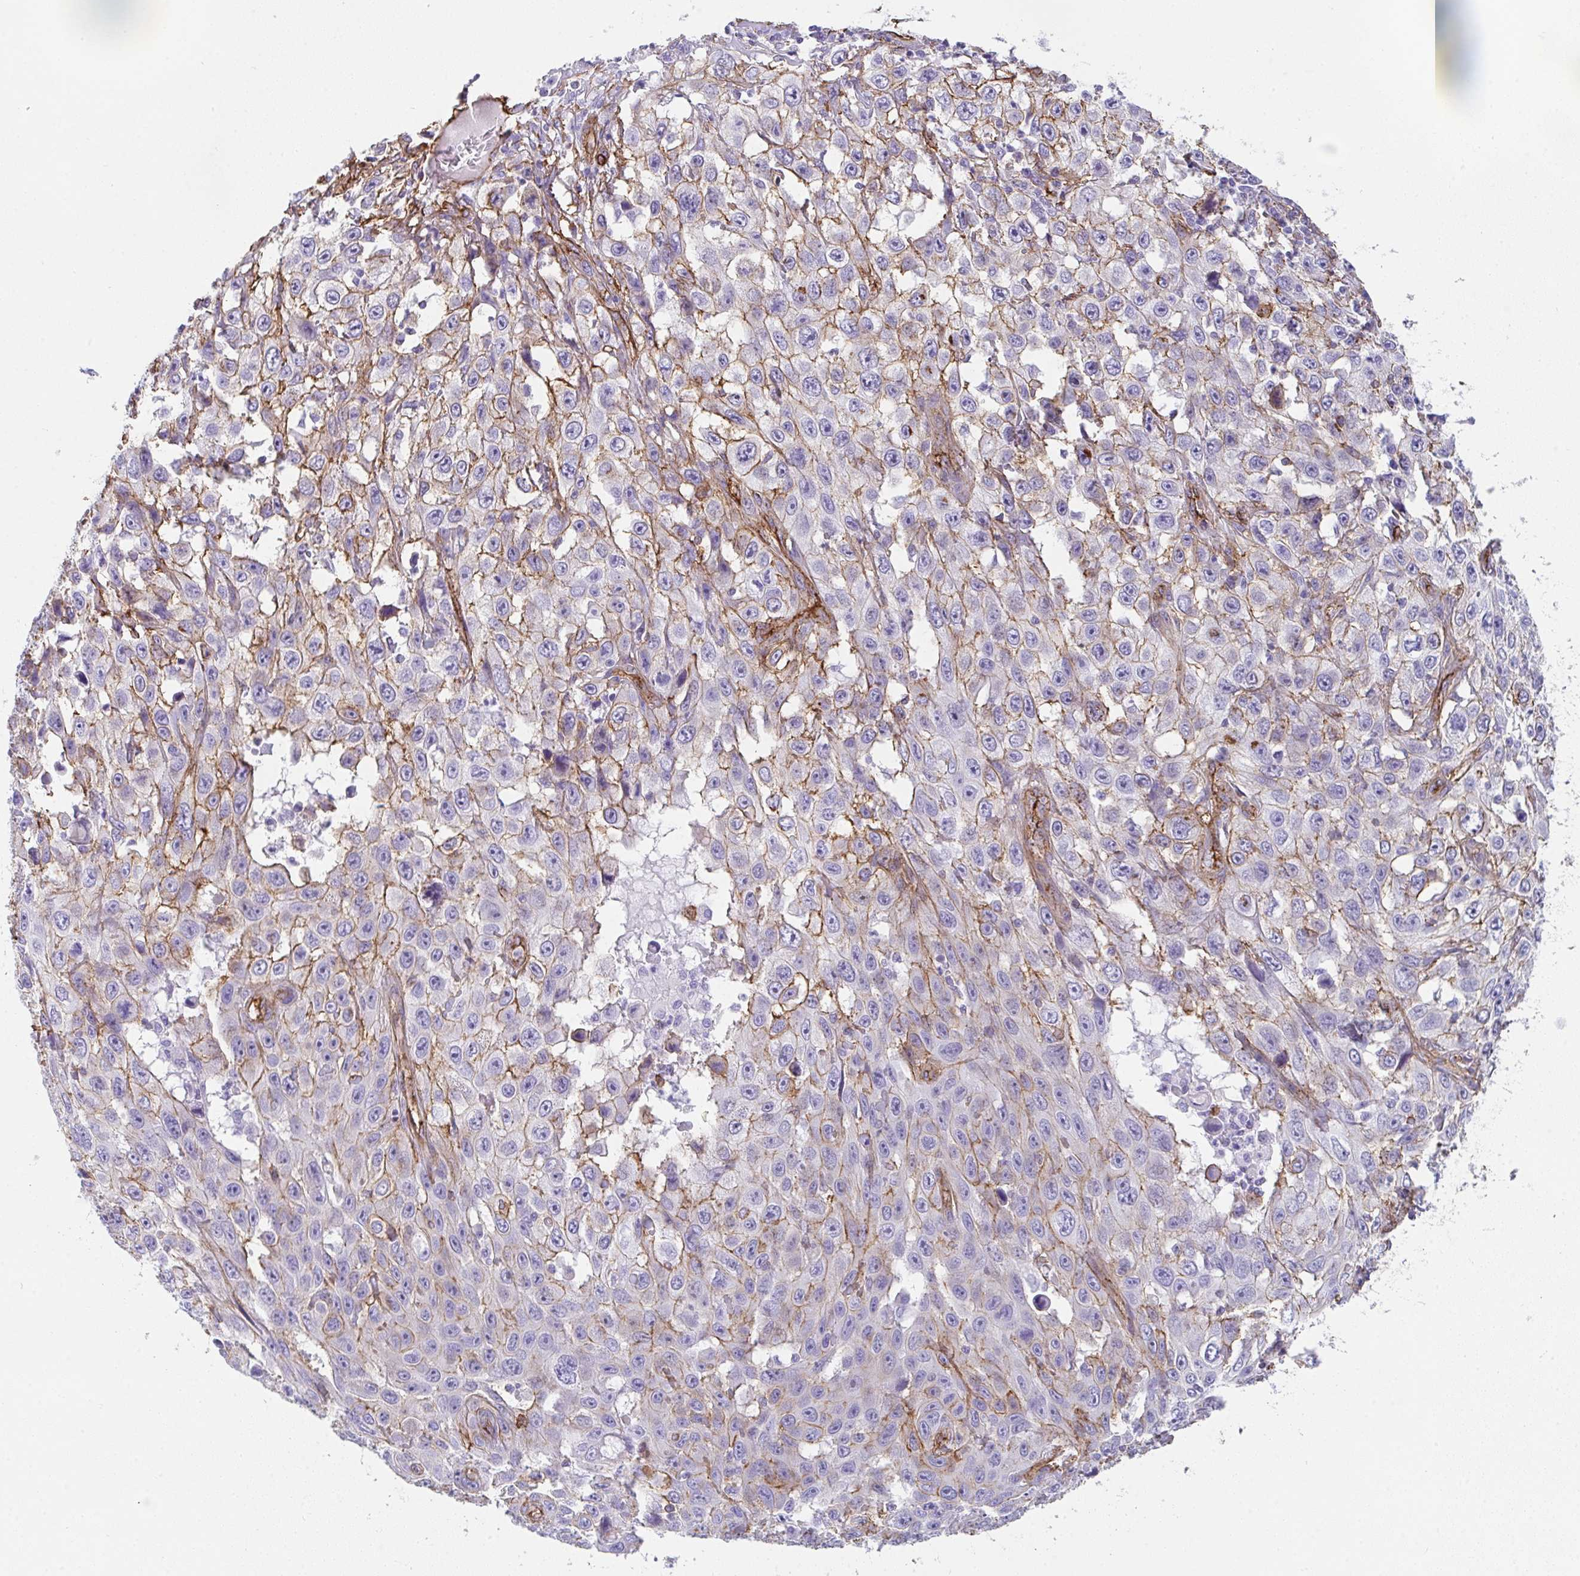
{"staining": {"intensity": "moderate", "quantity": "<25%", "location": "cytoplasmic/membranous"}, "tissue": "skin cancer", "cell_type": "Tumor cells", "image_type": "cancer", "snomed": [{"axis": "morphology", "description": "Squamous cell carcinoma, NOS"}, {"axis": "topography", "description": "Skin"}], "caption": "IHC (DAB) staining of skin cancer (squamous cell carcinoma) exhibits moderate cytoplasmic/membranous protein staining in about <25% of tumor cells.", "gene": "DBN1", "patient": {"sex": "male", "age": 82}}